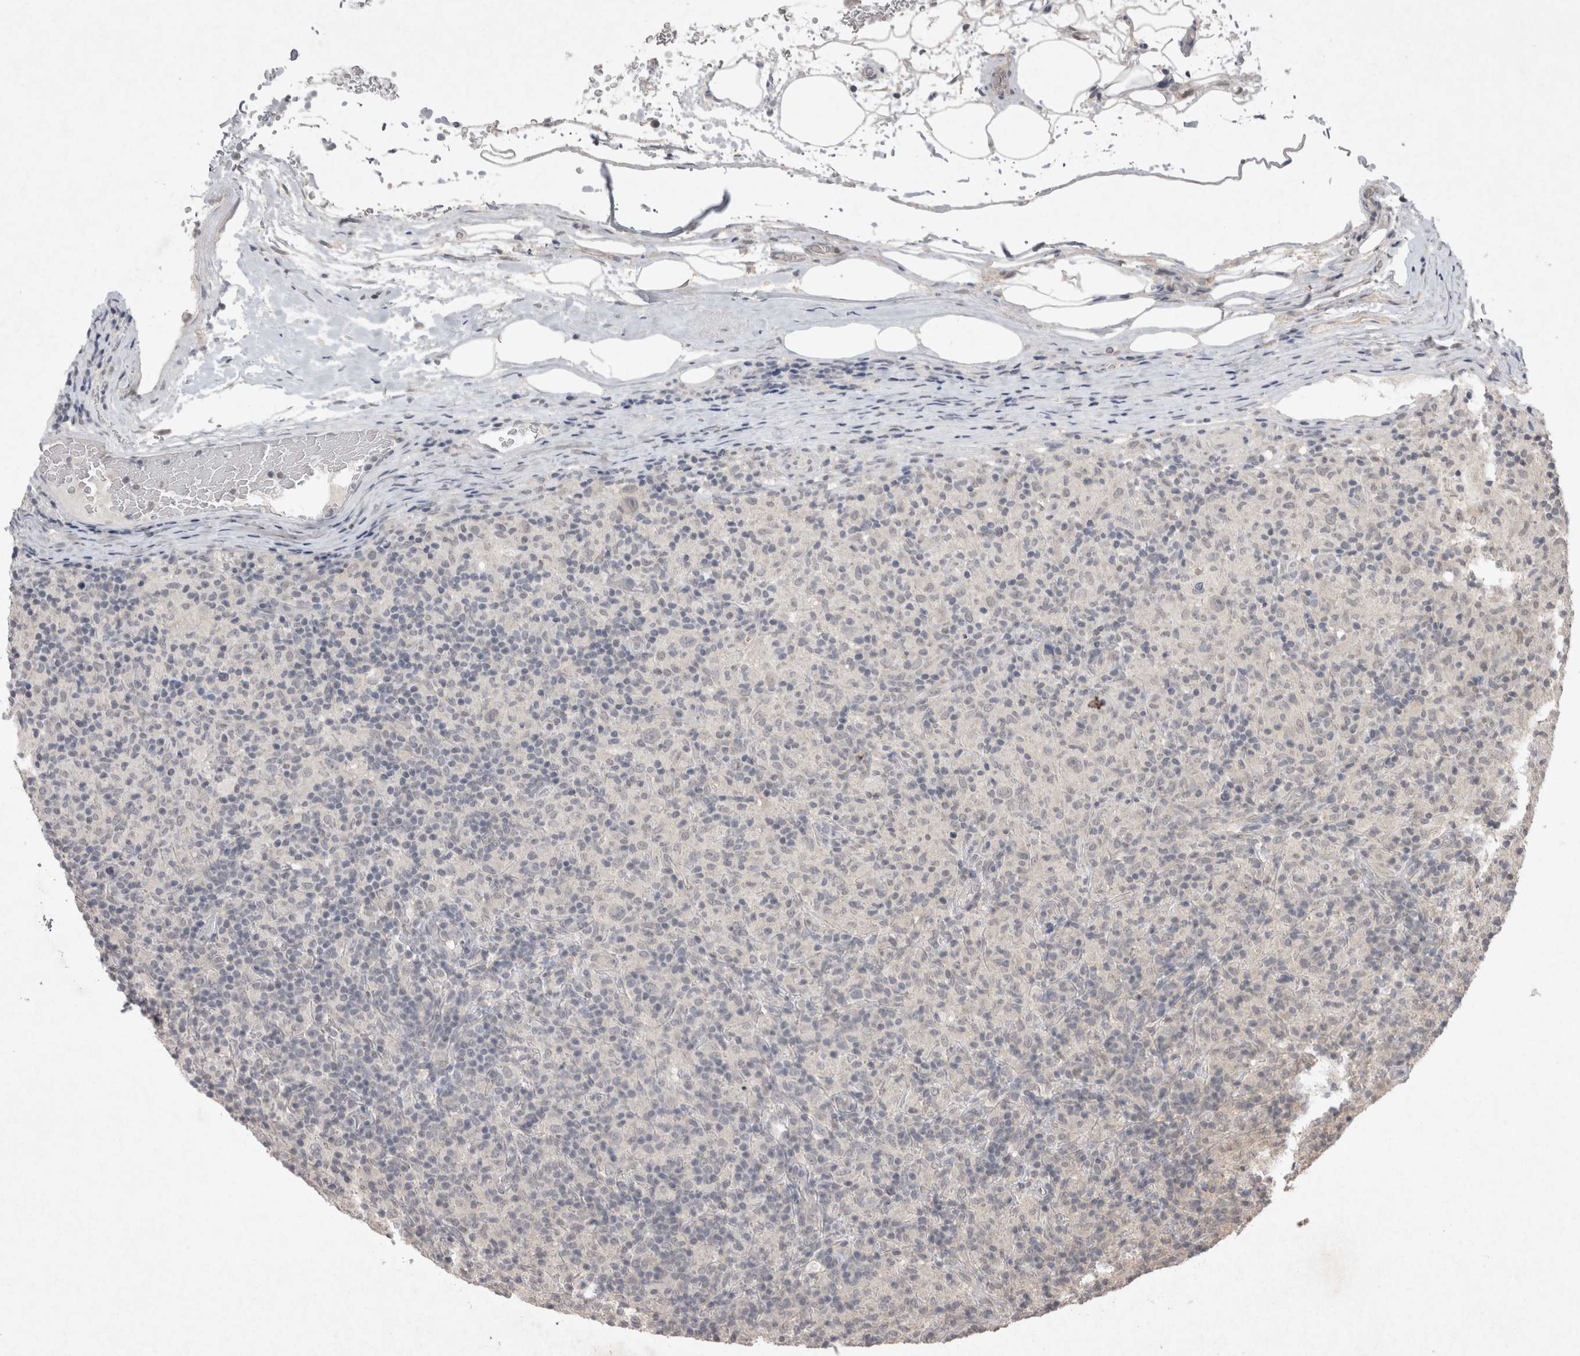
{"staining": {"intensity": "negative", "quantity": "none", "location": "none"}, "tissue": "lymphoma", "cell_type": "Tumor cells", "image_type": "cancer", "snomed": [{"axis": "morphology", "description": "Hodgkin's disease, NOS"}, {"axis": "topography", "description": "Lymph node"}], "caption": "The immunohistochemistry micrograph has no significant staining in tumor cells of Hodgkin's disease tissue.", "gene": "LYVE1", "patient": {"sex": "male", "age": 70}}